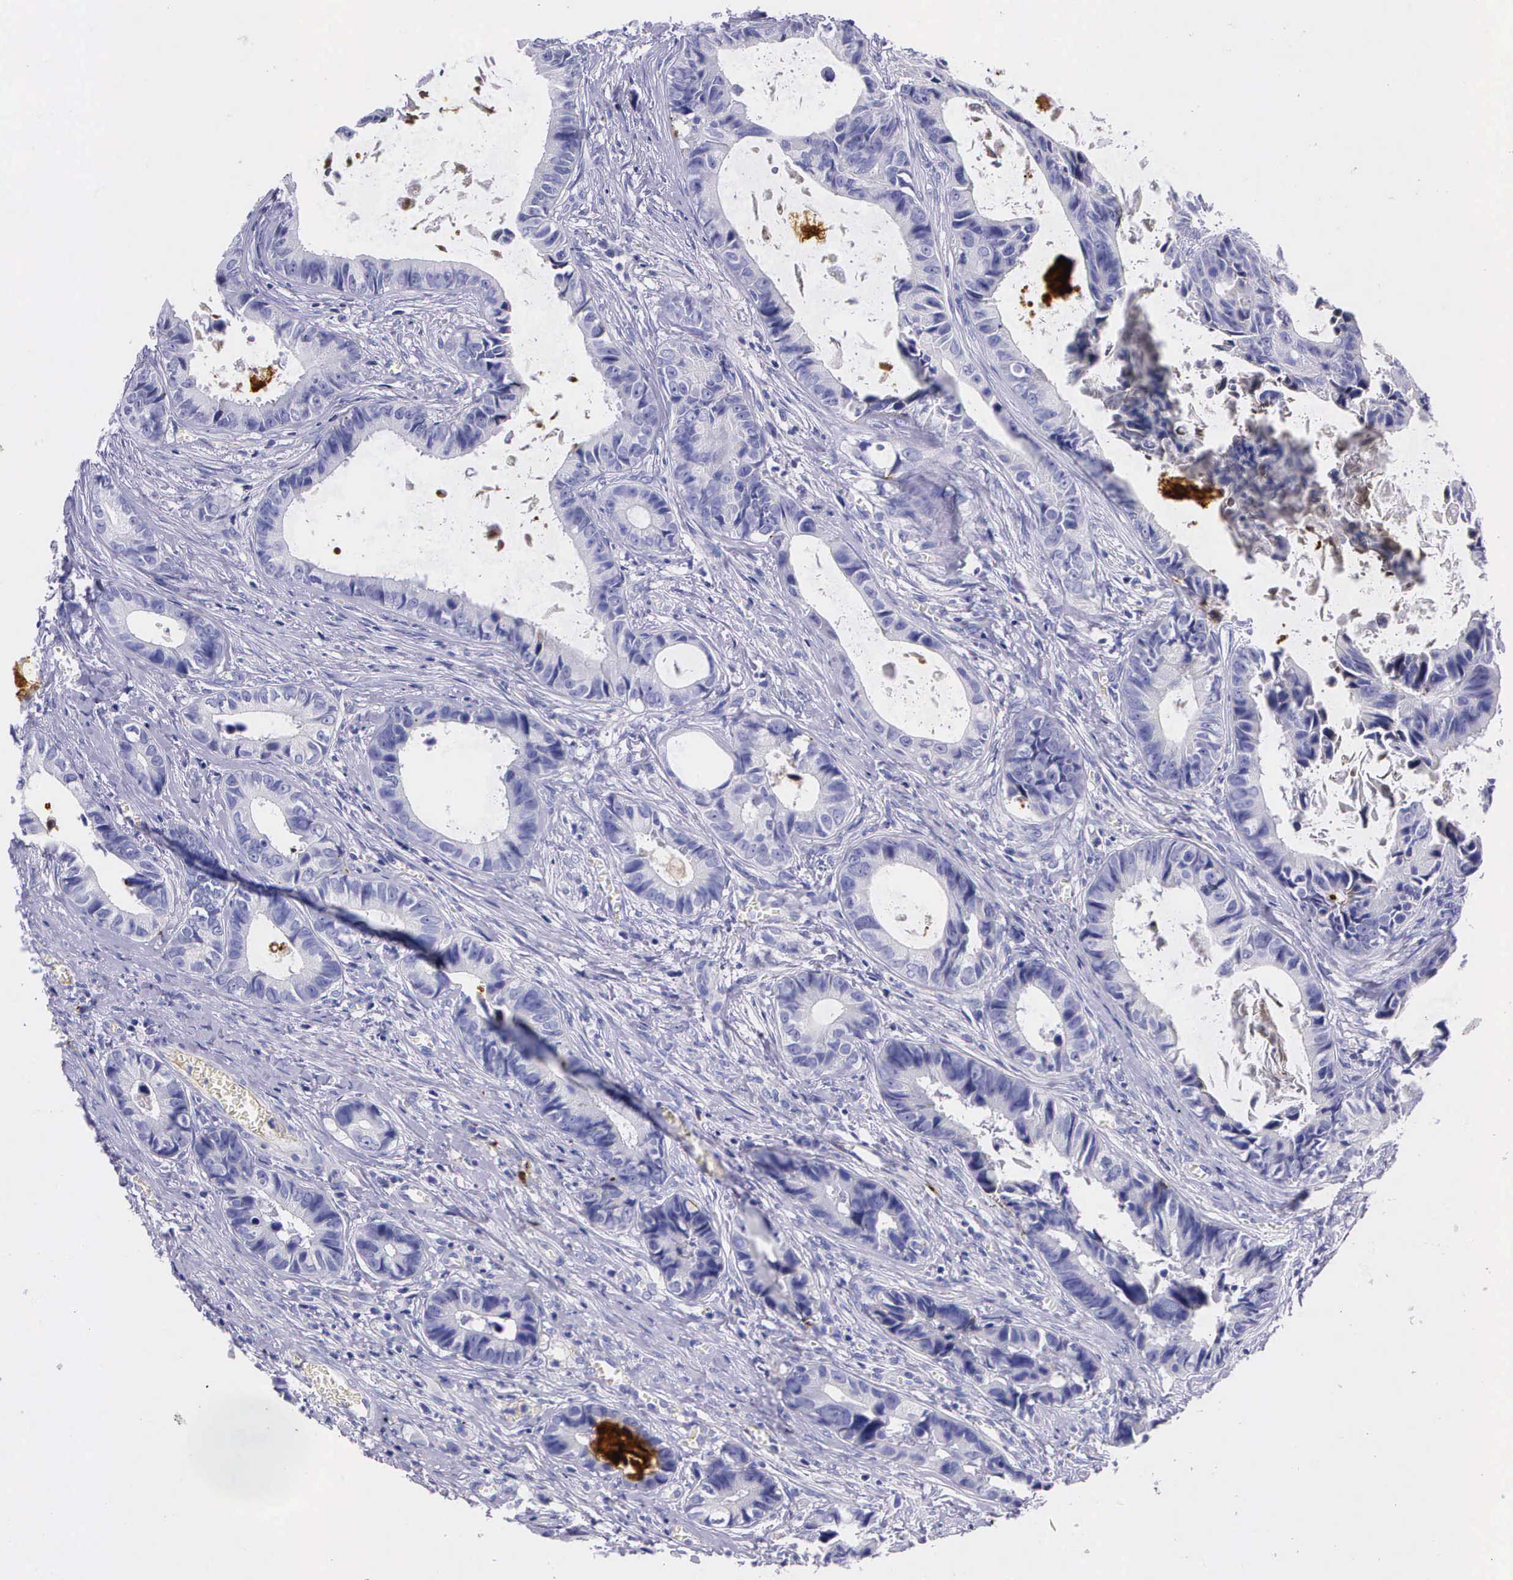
{"staining": {"intensity": "negative", "quantity": "none", "location": "none"}, "tissue": "colorectal cancer", "cell_type": "Tumor cells", "image_type": "cancer", "snomed": [{"axis": "morphology", "description": "Adenocarcinoma, NOS"}, {"axis": "topography", "description": "Rectum"}], "caption": "The immunohistochemistry (IHC) image has no significant staining in tumor cells of colorectal cancer (adenocarcinoma) tissue. (DAB (3,3'-diaminobenzidine) immunohistochemistry (IHC) with hematoxylin counter stain).", "gene": "PLG", "patient": {"sex": "female", "age": 98}}